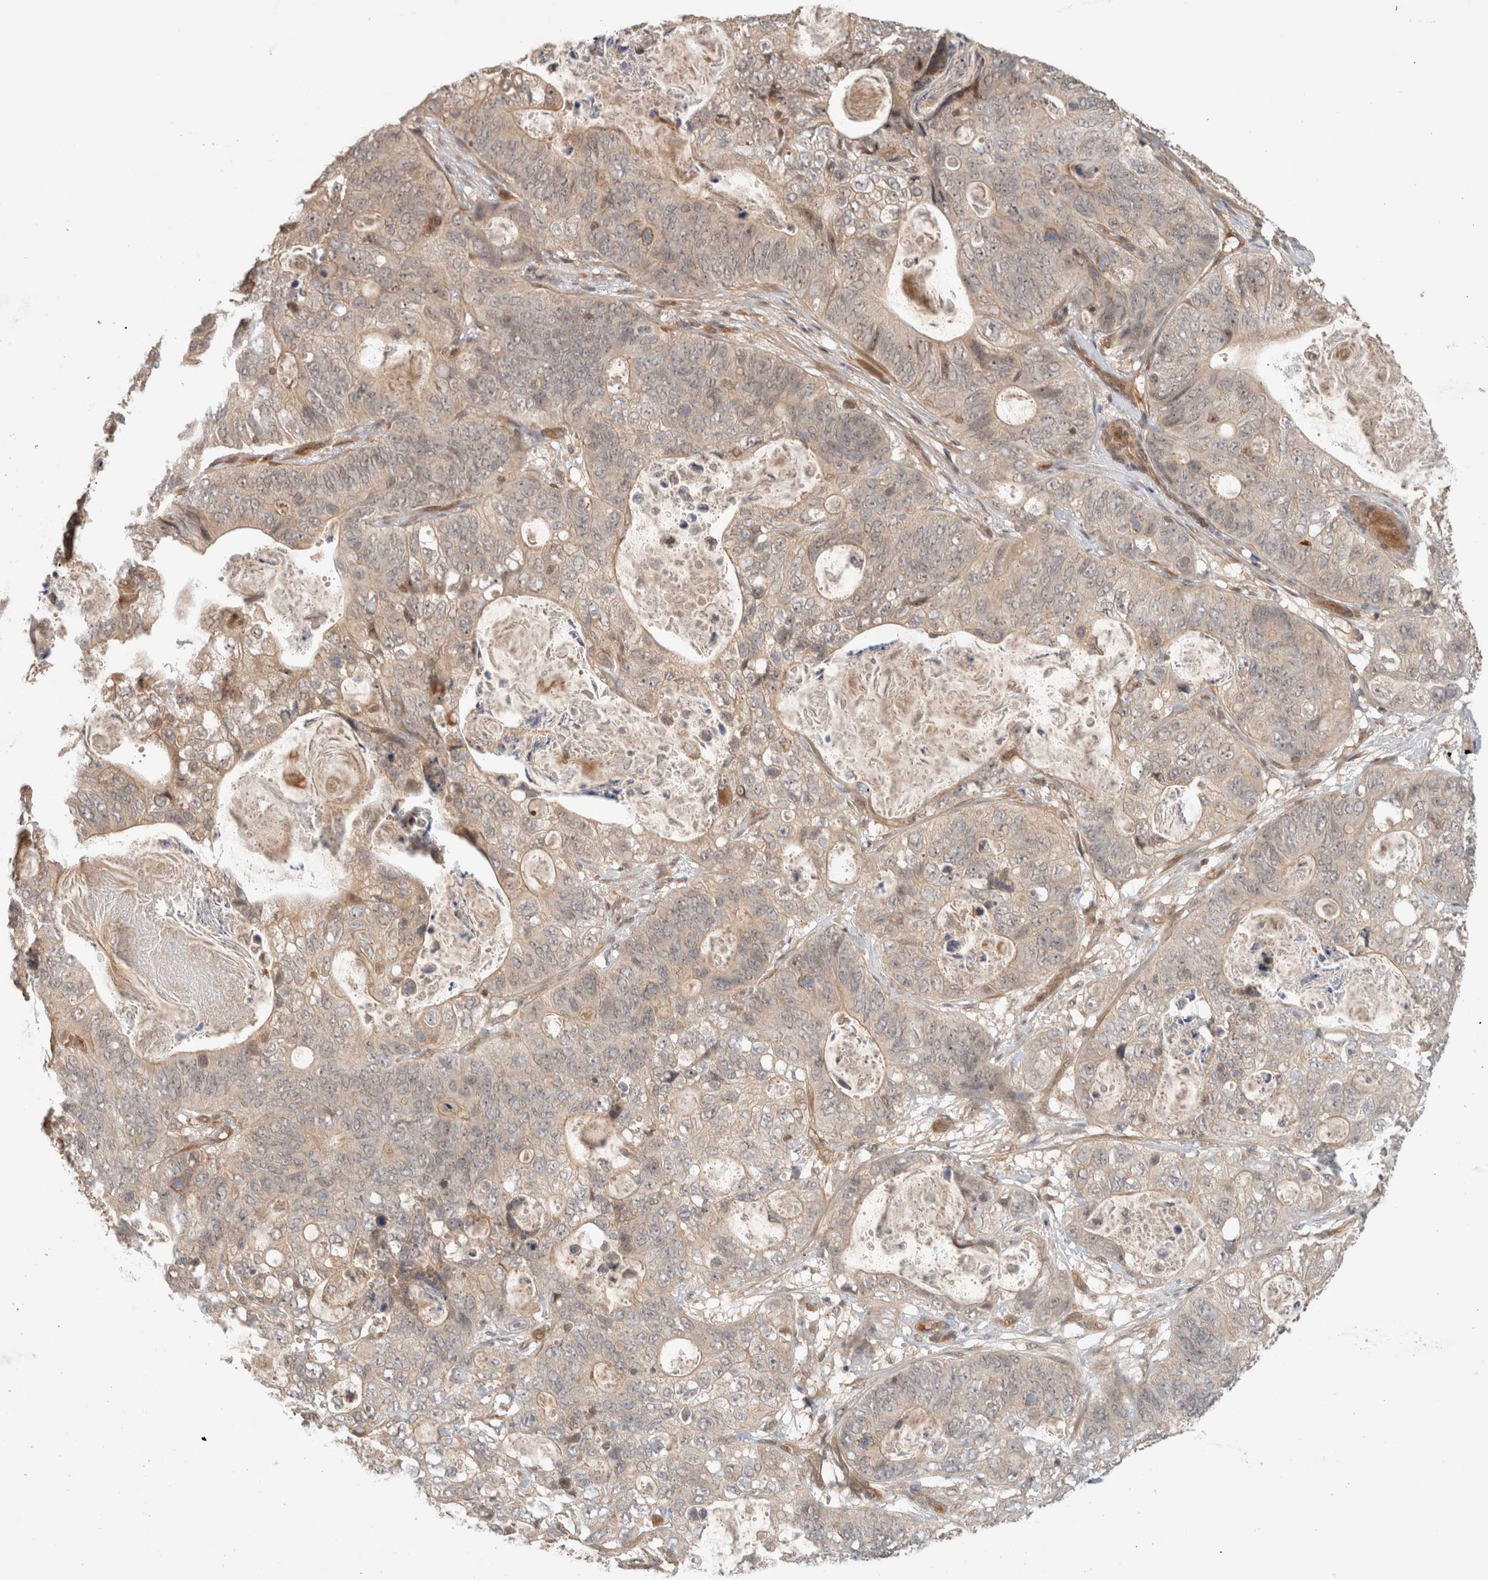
{"staining": {"intensity": "weak", "quantity": "<25%", "location": "cytoplasmic/membranous"}, "tissue": "stomach cancer", "cell_type": "Tumor cells", "image_type": "cancer", "snomed": [{"axis": "morphology", "description": "Normal tissue, NOS"}, {"axis": "morphology", "description": "Adenocarcinoma, NOS"}, {"axis": "topography", "description": "Stomach"}], "caption": "The micrograph exhibits no significant positivity in tumor cells of stomach cancer.", "gene": "CAAP1", "patient": {"sex": "female", "age": 89}}